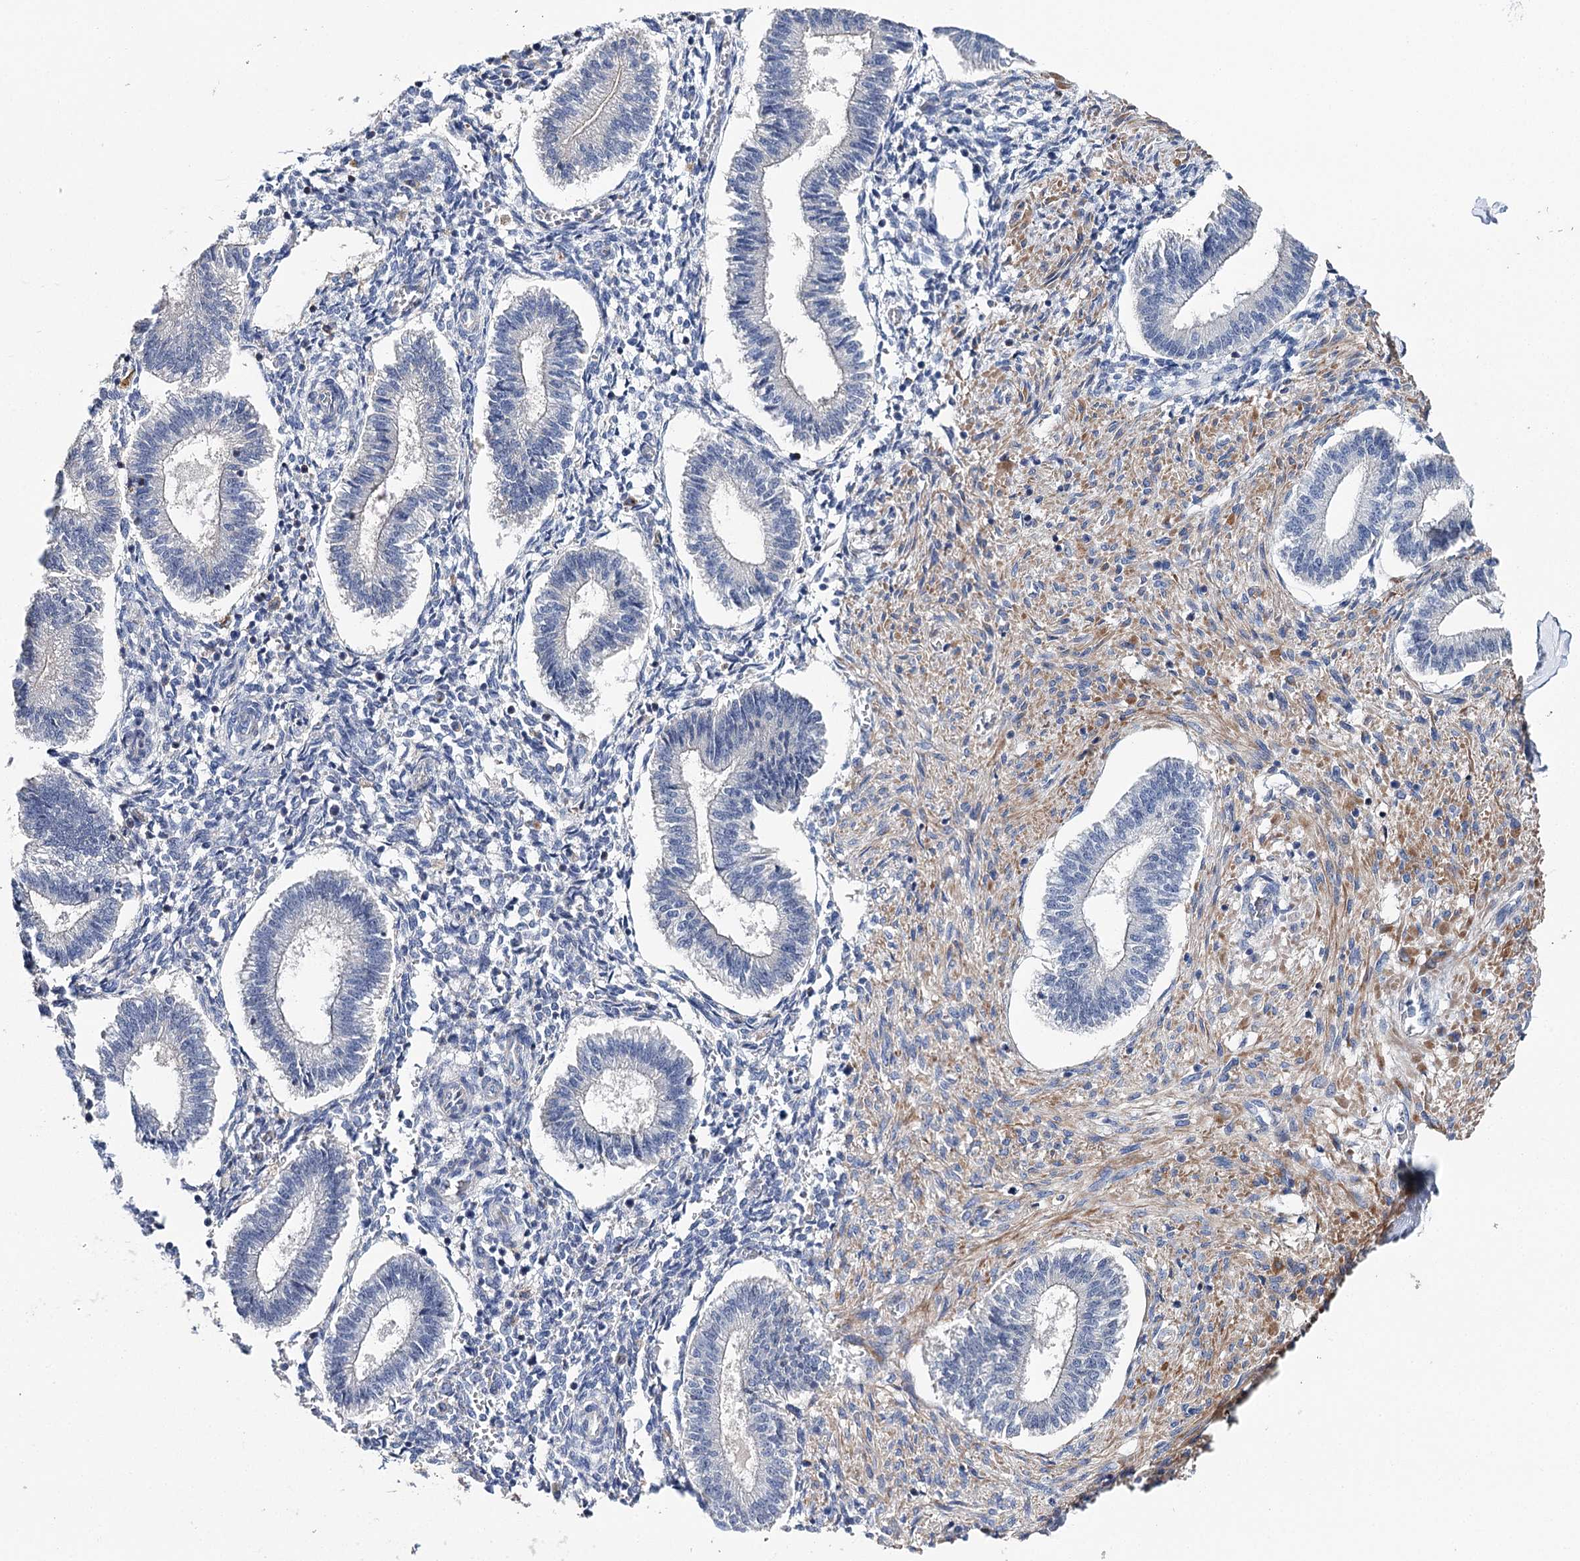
{"staining": {"intensity": "negative", "quantity": "none", "location": "none"}, "tissue": "endometrium", "cell_type": "Cells in endometrial stroma", "image_type": "normal", "snomed": [{"axis": "morphology", "description": "Normal tissue, NOS"}, {"axis": "topography", "description": "Endometrium"}], "caption": "Immunohistochemical staining of benign endometrium exhibits no significant staining in cells in endometrial stroma.", "gene": "EPYC", "patient": {"sex": "female", "age": 25}}